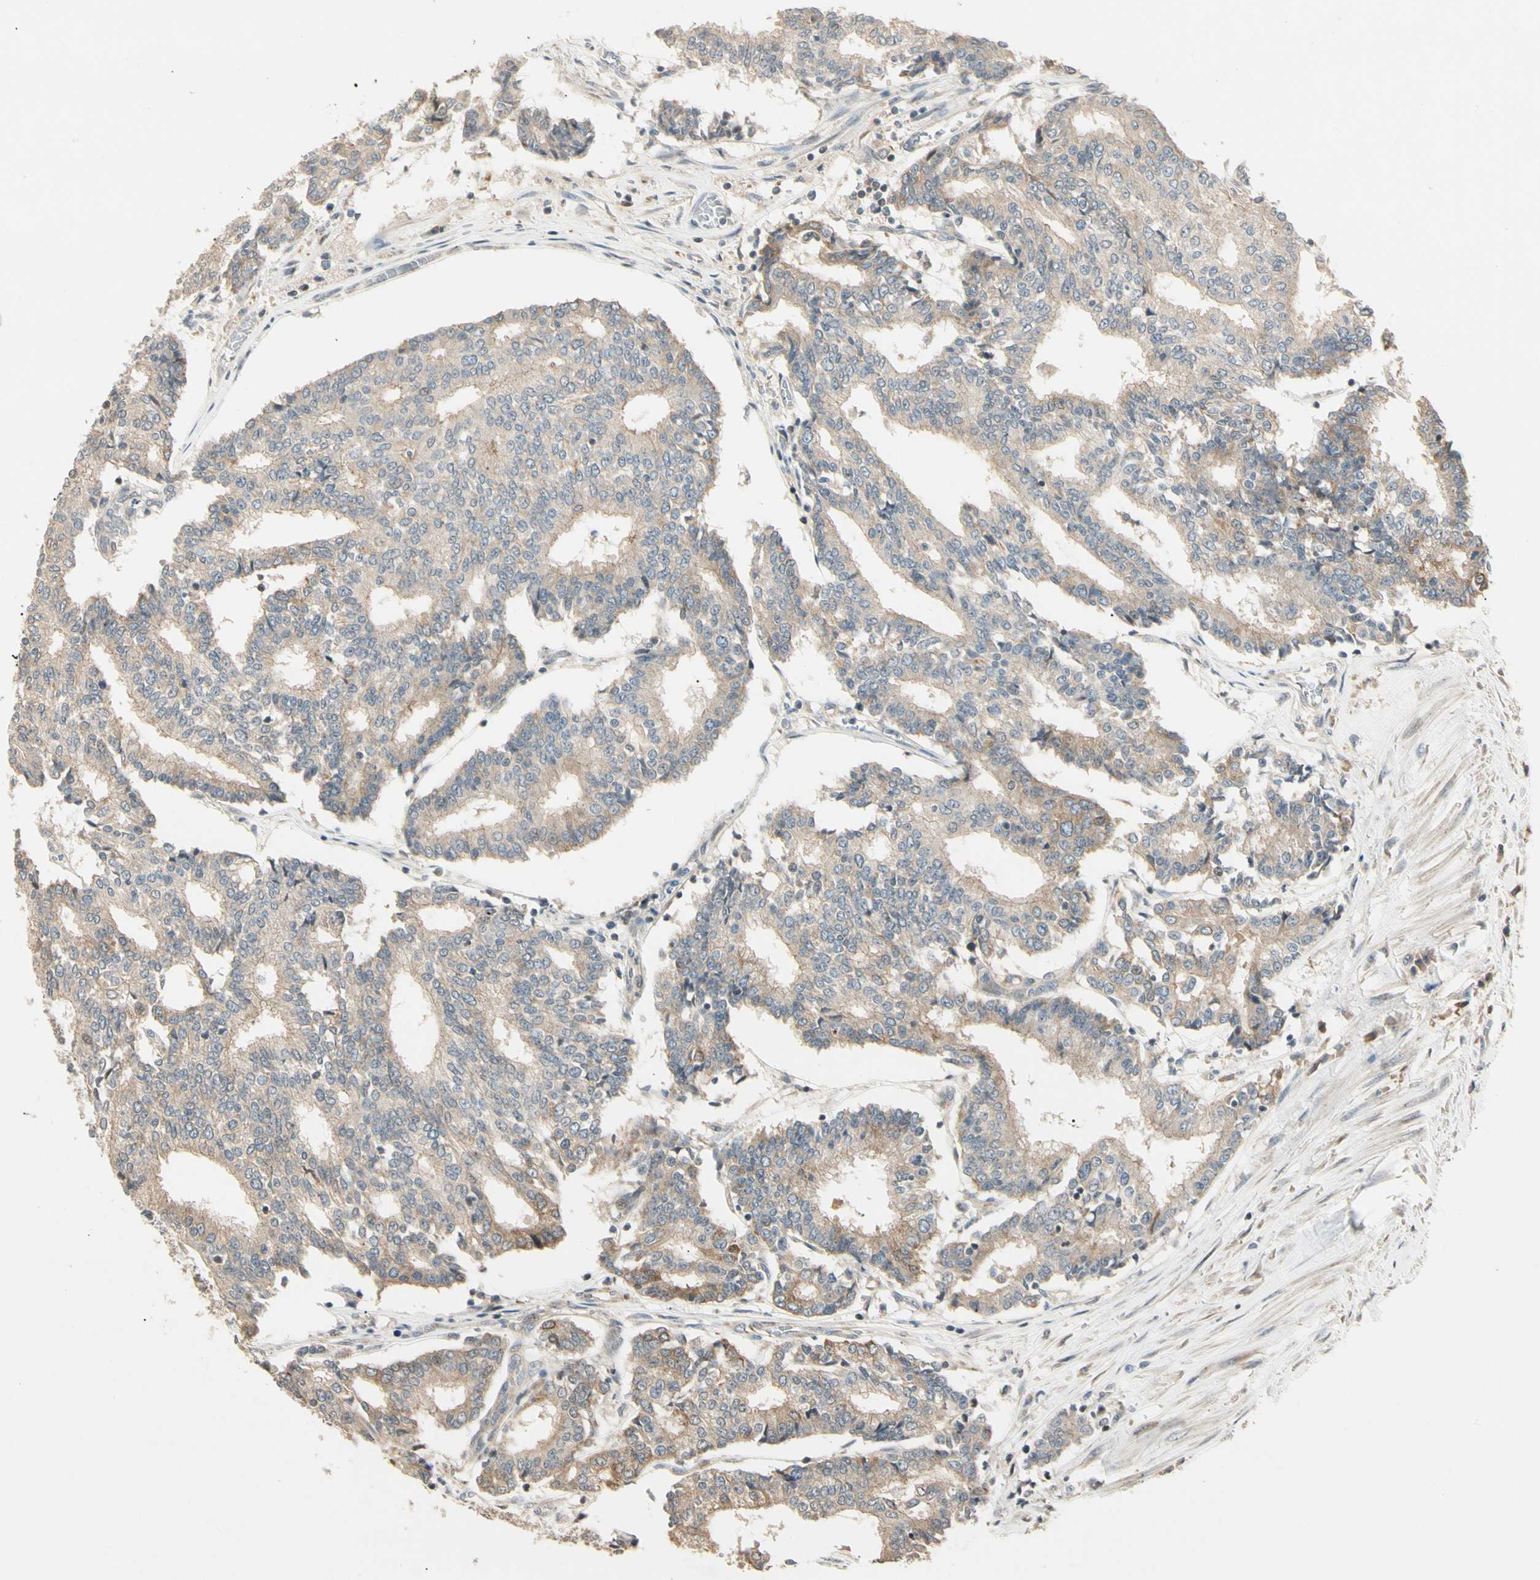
{"staining": {"intensity": "weak", "quantity": ">75%", "location": "cytoplasmic/membranous"}, "tissue": "prostate cancer", "cell_type": "Tumor cells", "image_type": "cancer", "snomed": [{"axis": "morphology", "description": "Adenocarcinoma, High grade"}, {"axis": "topography", "description": "Prostate"}], "caption": "Human adenocarcinoma (high-grade) (prostate) stained for a protein (brown) exhibits weak cytoplasmic/membranous positive positivity in approximately >75% of tumor cells.", "gene": "P3H2", "patient": {"sex": "male", "age": 55}}